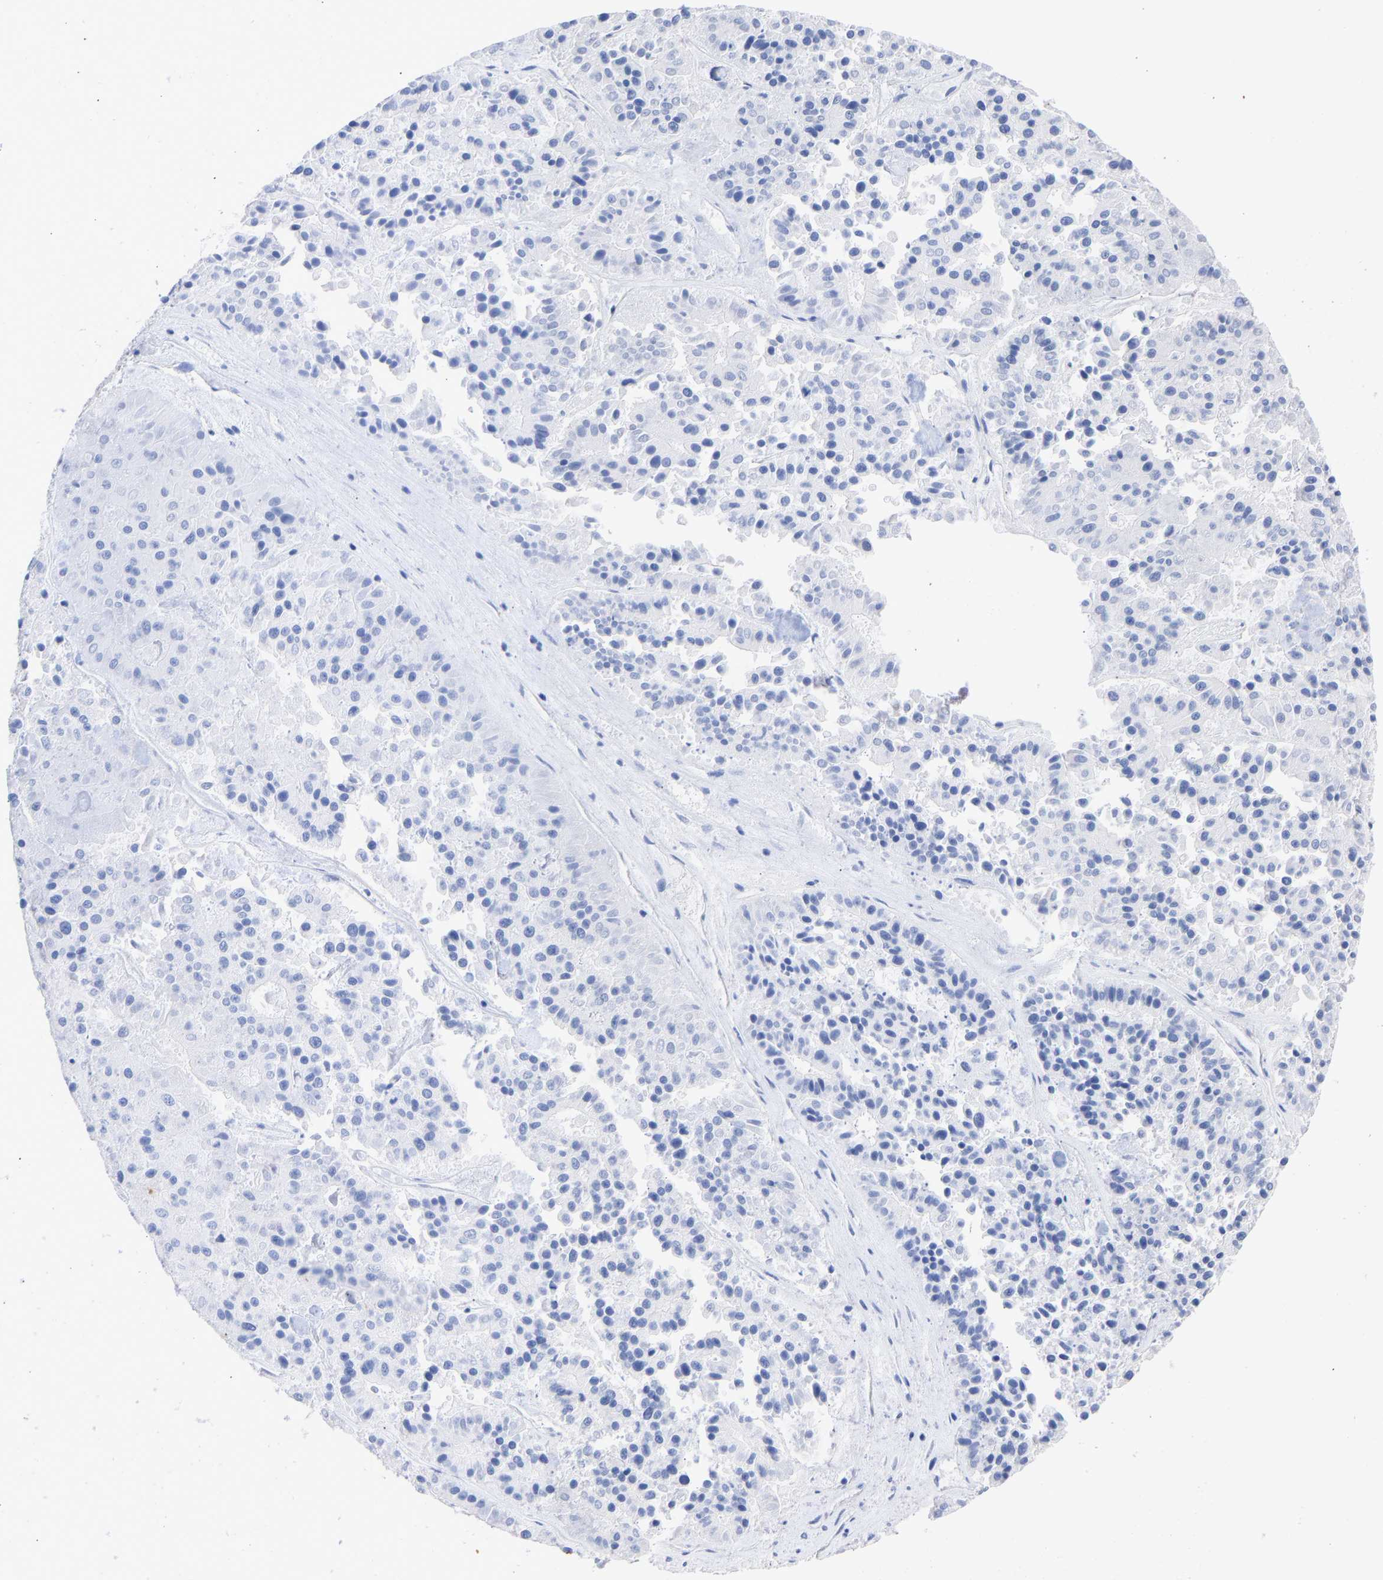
{"staining": {"intensity": "negative", "quantity": "none", "location": "none"}, "tissue": "pancreatic cancer", "cell_type": "Tumor cells", "image_type": "cancer", "snomed": [{"axis": "morphology", "description": "Adenocarcinoma, NOS"}, {"axis": "topography", "description": "Pancreas"}], "caption": "Tumor cells show no significant expression in pancreatic cancer (adenocarcinoma).", "gene": "KRT1", "patient": {"sex": "male", "age": 50}}